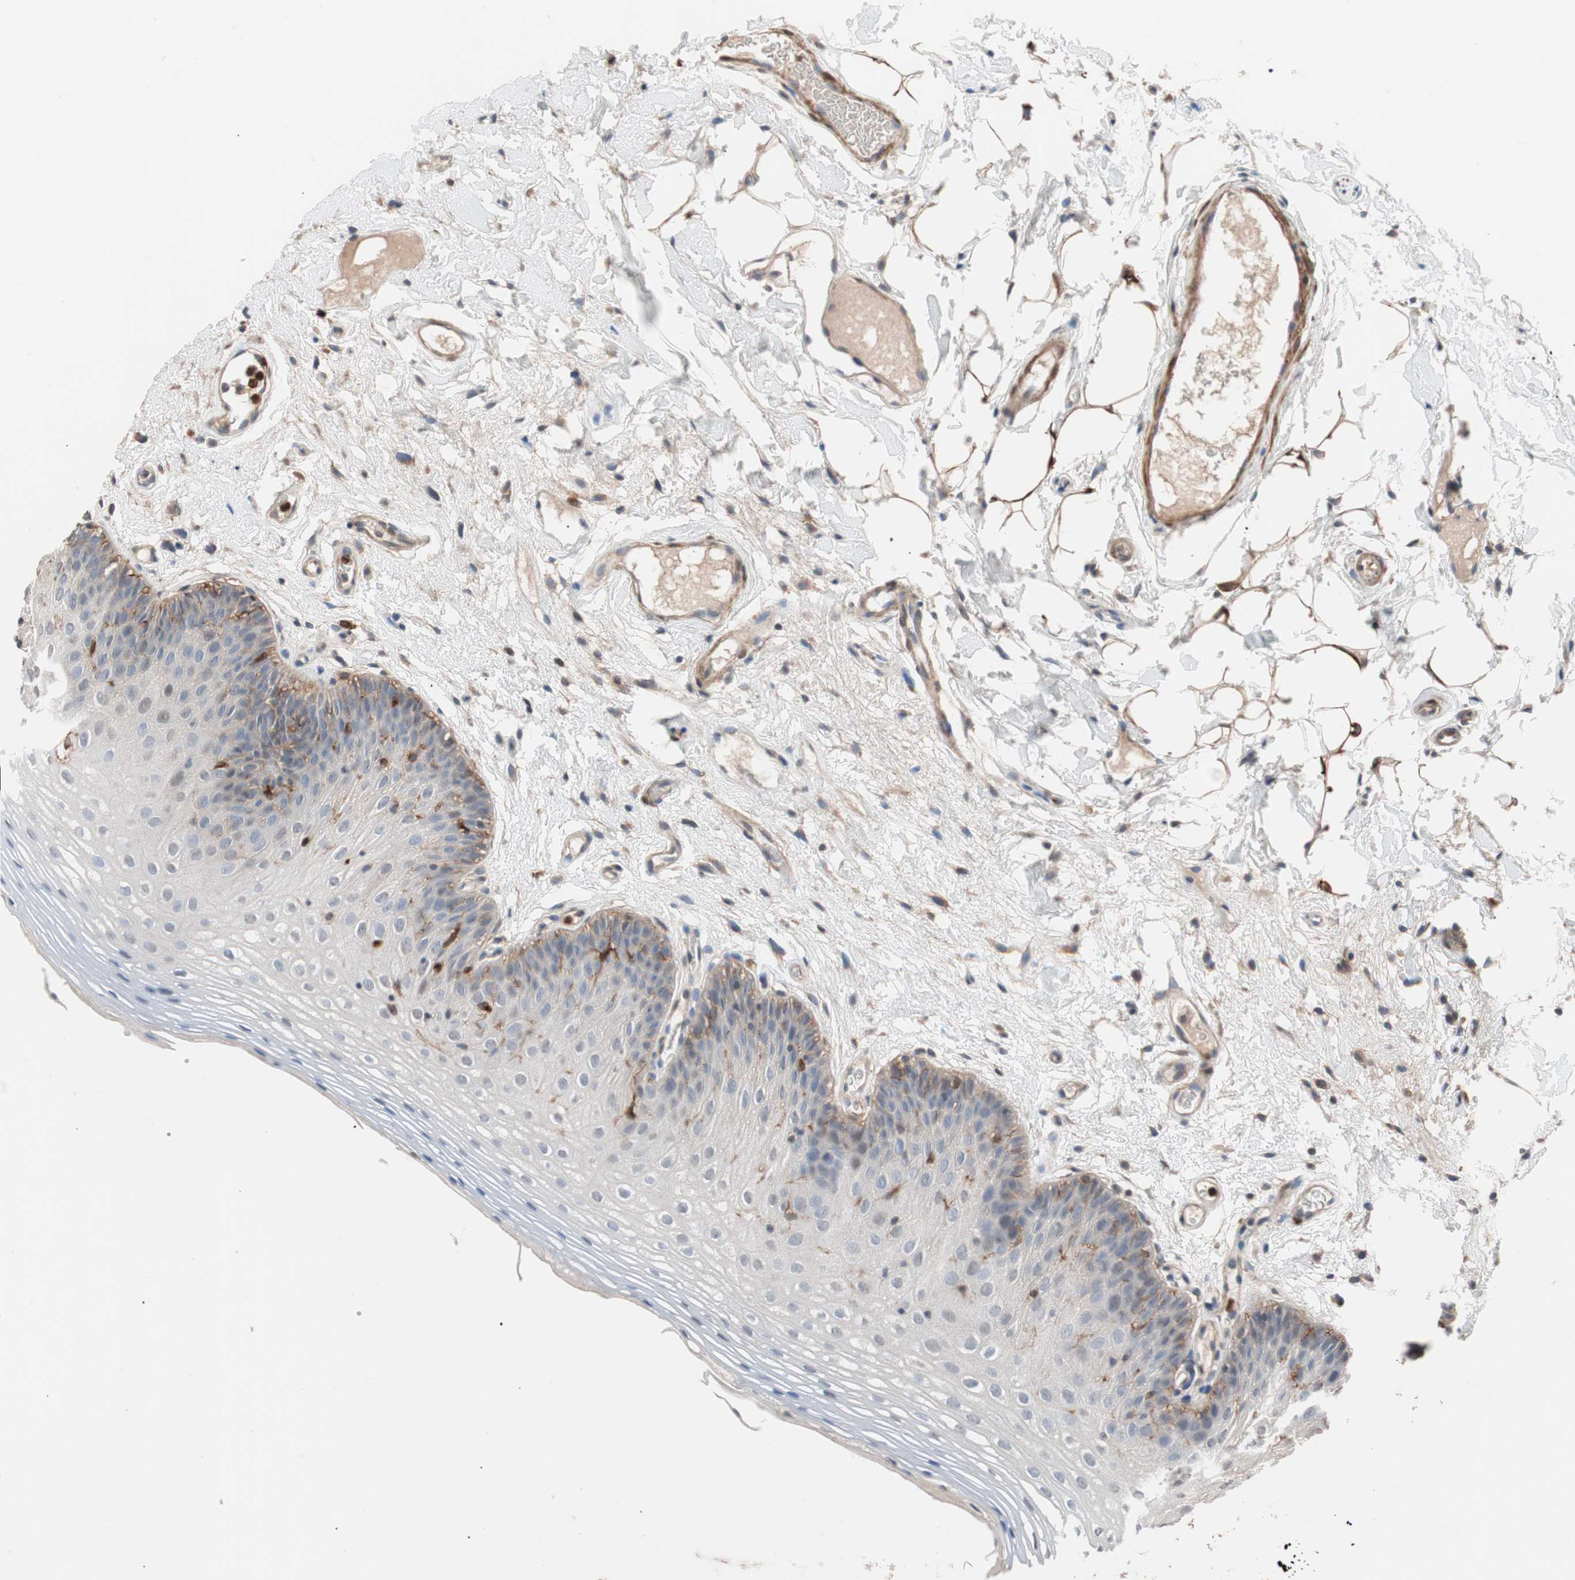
{"staining": {"intensity": "weak", "quantity": "<25%", "location": "cytoplasmic/membranous"}, "tissue": "oral mucosa", "cell_type": "Squamous epithelial cells", "image_type": "normal", "snomed": [{"axis": "morphology", "description": "Normal tissue, NOS"}, {"axis": "morphology", "description": "Squamous cell carcinoma, NOS"}, {"axis": "topography", "description": "Skeletal muscle"}, {"axis": "topography", "description": "Oral tissue"}], "caption": "The photomicrograph shows no staining of squamous epithelial cells in benign oral mucosa. (DAB (3,3'-diaminobenzidine) immunohistochemistry (IHC) with hematoxylin counter stain).", "gene": "LITAF", "patient": {"sex": "male", "age": 71}}